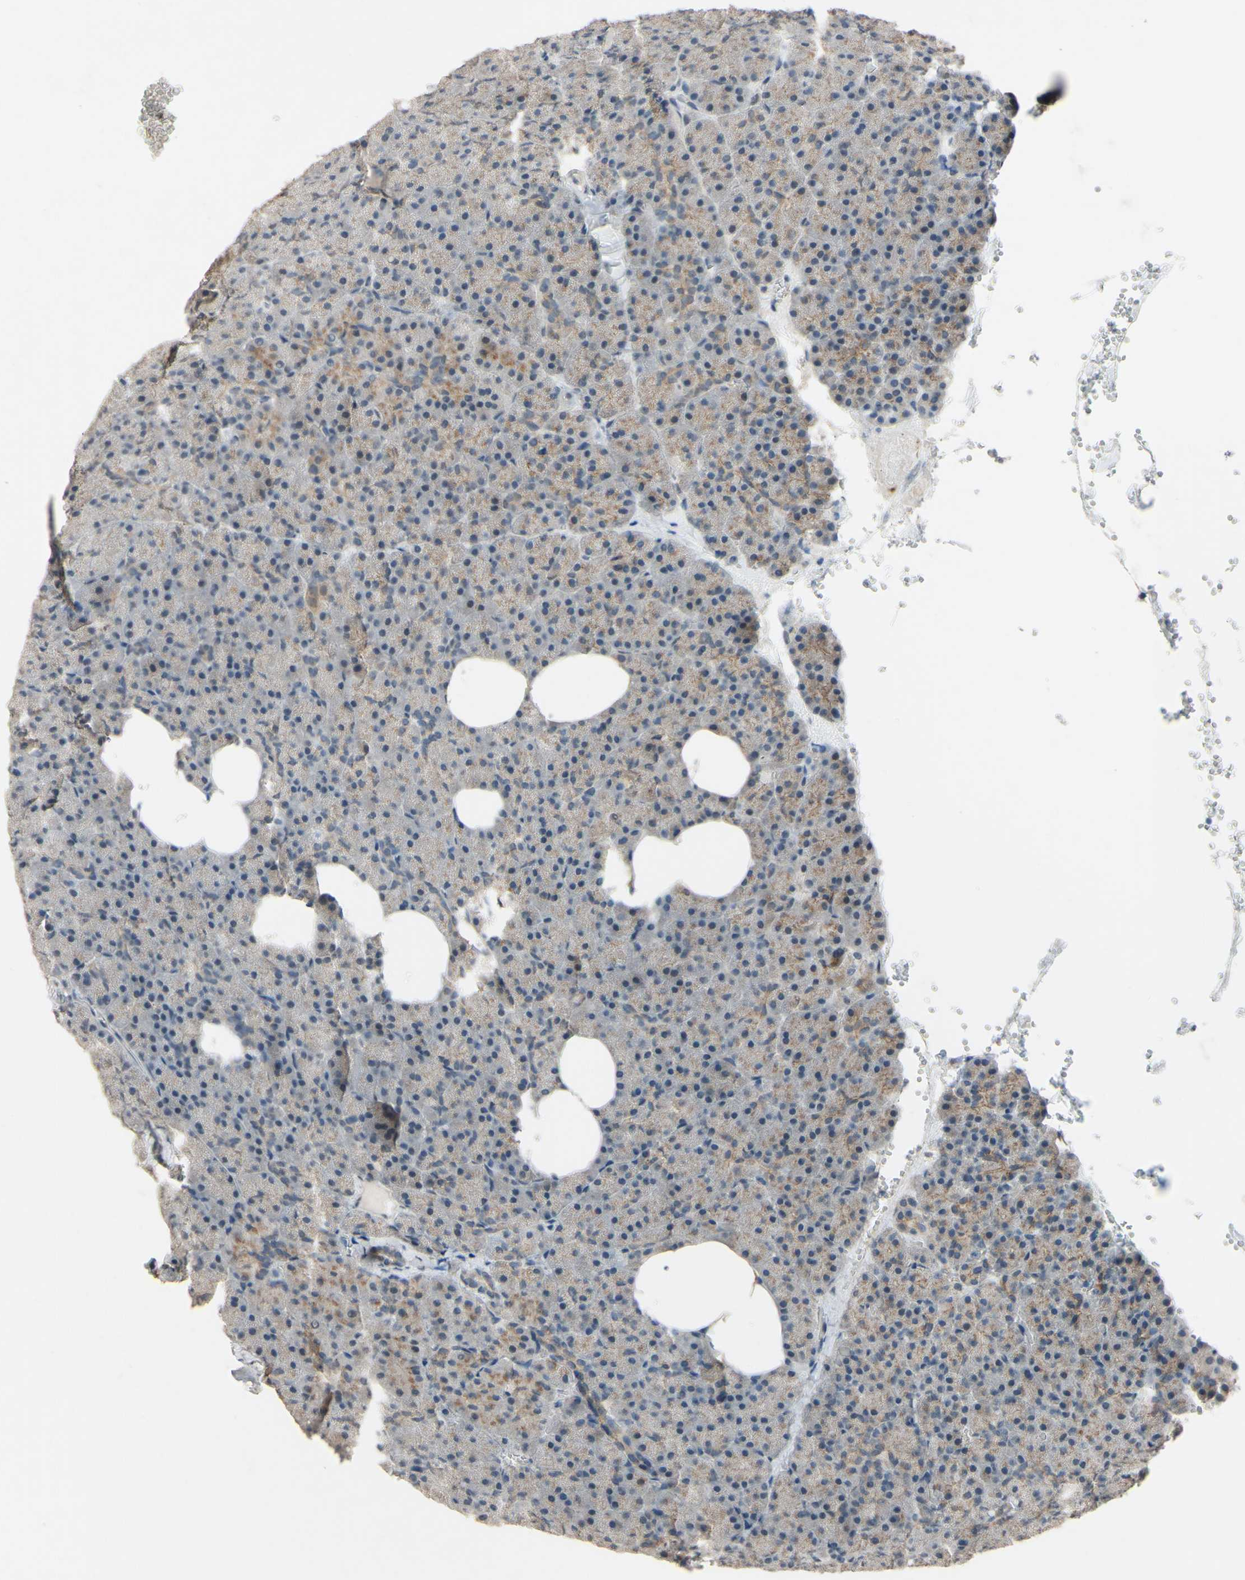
{"staining": {"intensity": "weak", "quantity": ">75%", "location": "cytoplasmic/membranous"}, "tissue": "pancreas", "cell_type": "Exocrine glandular cells", "image_type": "normal", "snomed": [{"axis": "morphology", "description": "Normal tissue, NOS"}, {"axis": "topography", "description": "Pancreas"}], "caption": "Human pancreas stained with a brown dye demonstrates weak cytoplasmic/membranous positive expression in about >75% of exocrine glandular cells.", "gene": "CDCP1", "patient": {"sex": "female", "age": 35}}